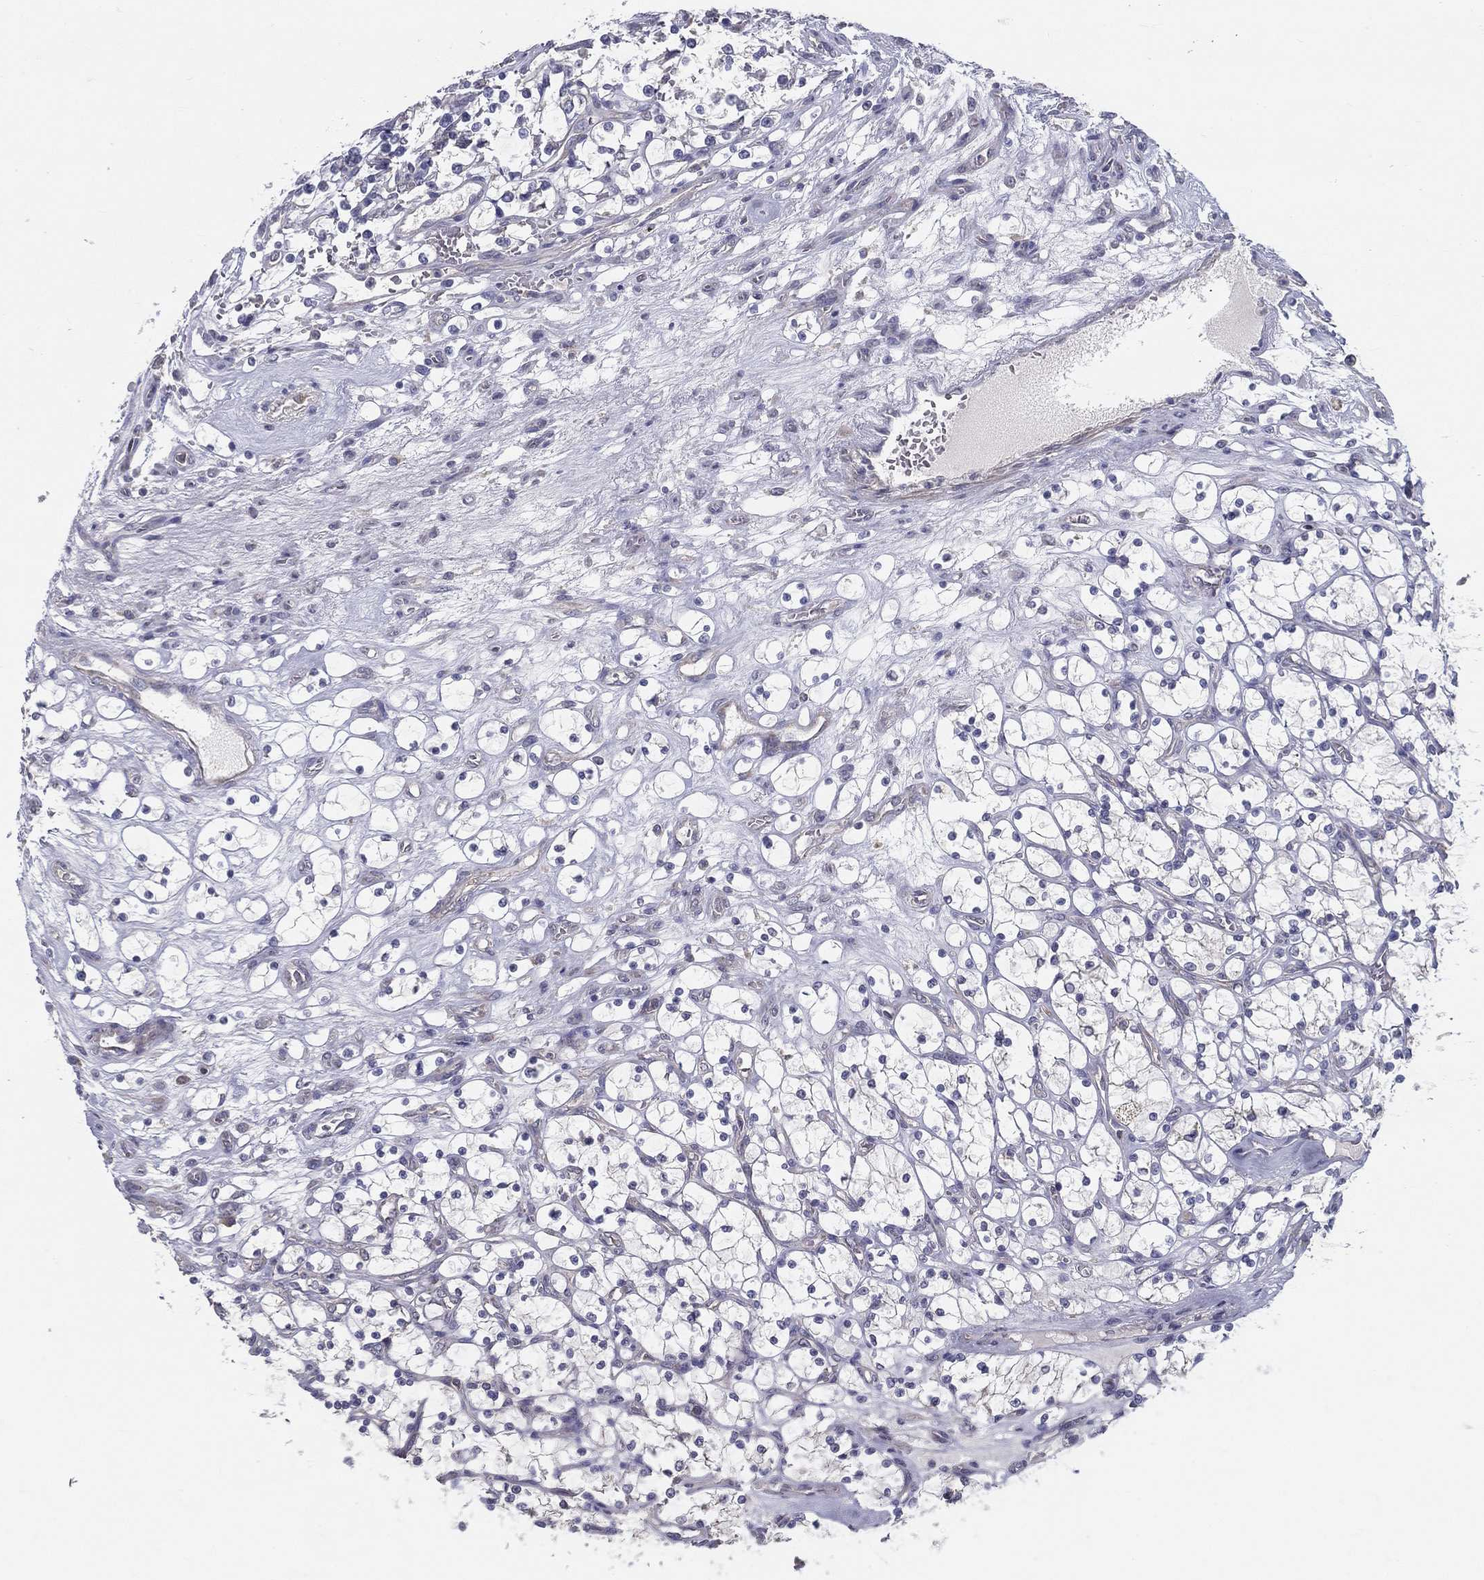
{"staining": {"intensity": "negative", "quantity": "none", "location": "none"}, "tissue": "renal cancer", "cell_type": "Tumor cells", "image_type": "cancer", "snomed": [{"axis": "morphology", "description": "Adenocarcinoma, NOS"}, {"axis": "topography", "description": "Kidney"}], "caption": "Tumor cells are negative for brown protein staining in renal cancer (adenocarcinoma). Nuclei are stained in blue.", "gene": "PCSK1", "patient": {"sex": "female", "age": 69}}